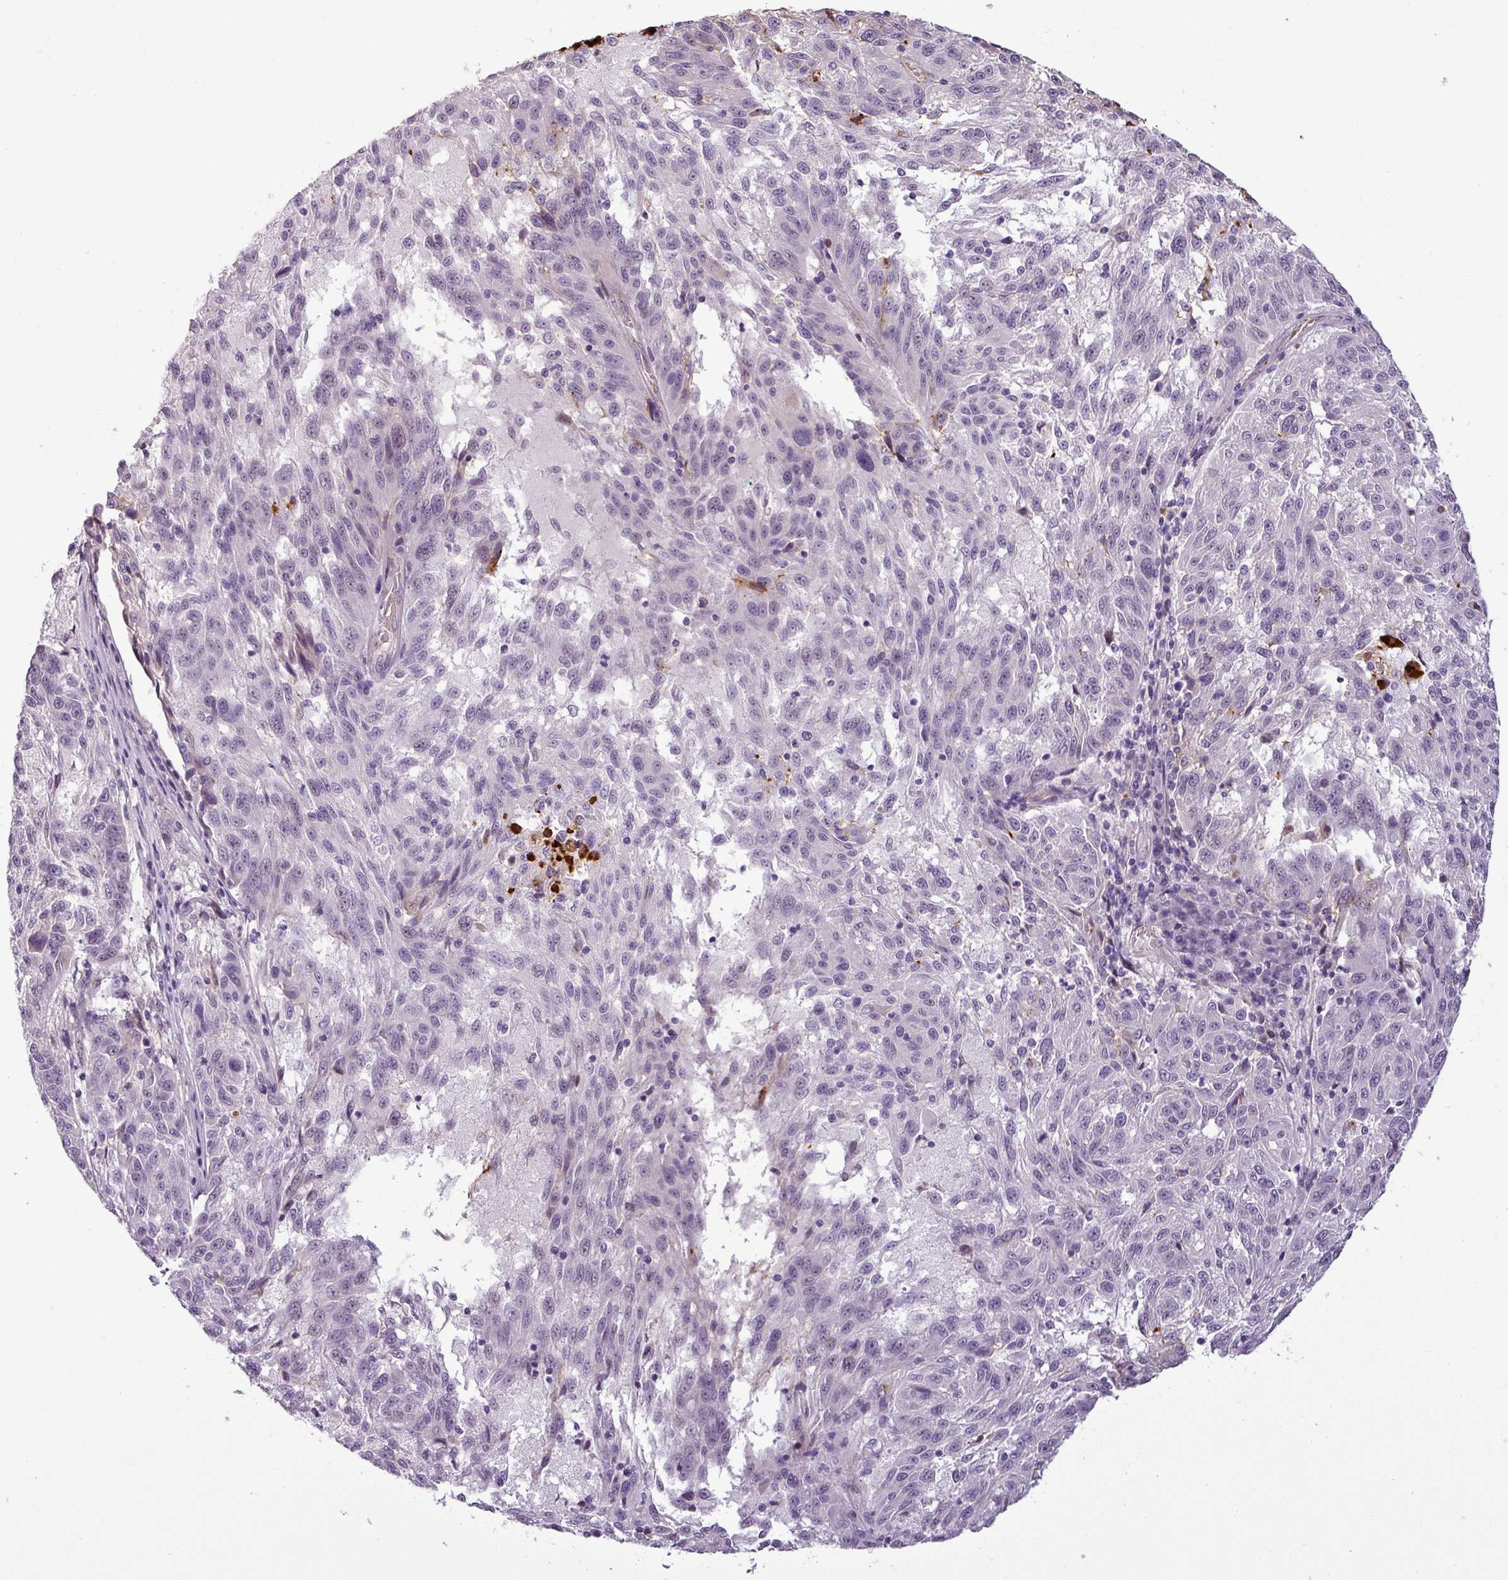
{"staining": {"intensity": "negative", "quantity": "none", "location": "none"}, "tissue": "melanoma", "cell_type": "Tumor cells", "image_type": "cancer", "snomed": [{"axis": "morphology", "description": "Malignant melanoma, NOS"}, {"axis": "topography", "description": "Skin"}], "caption": "High power microscopy histopathology image of an immunohistochemistry micrograph of malignant melanoma, revealing no significant positivity in tumor cells.", "gene": "APOC1", "patient": {"sex": "male", "age": 53}}